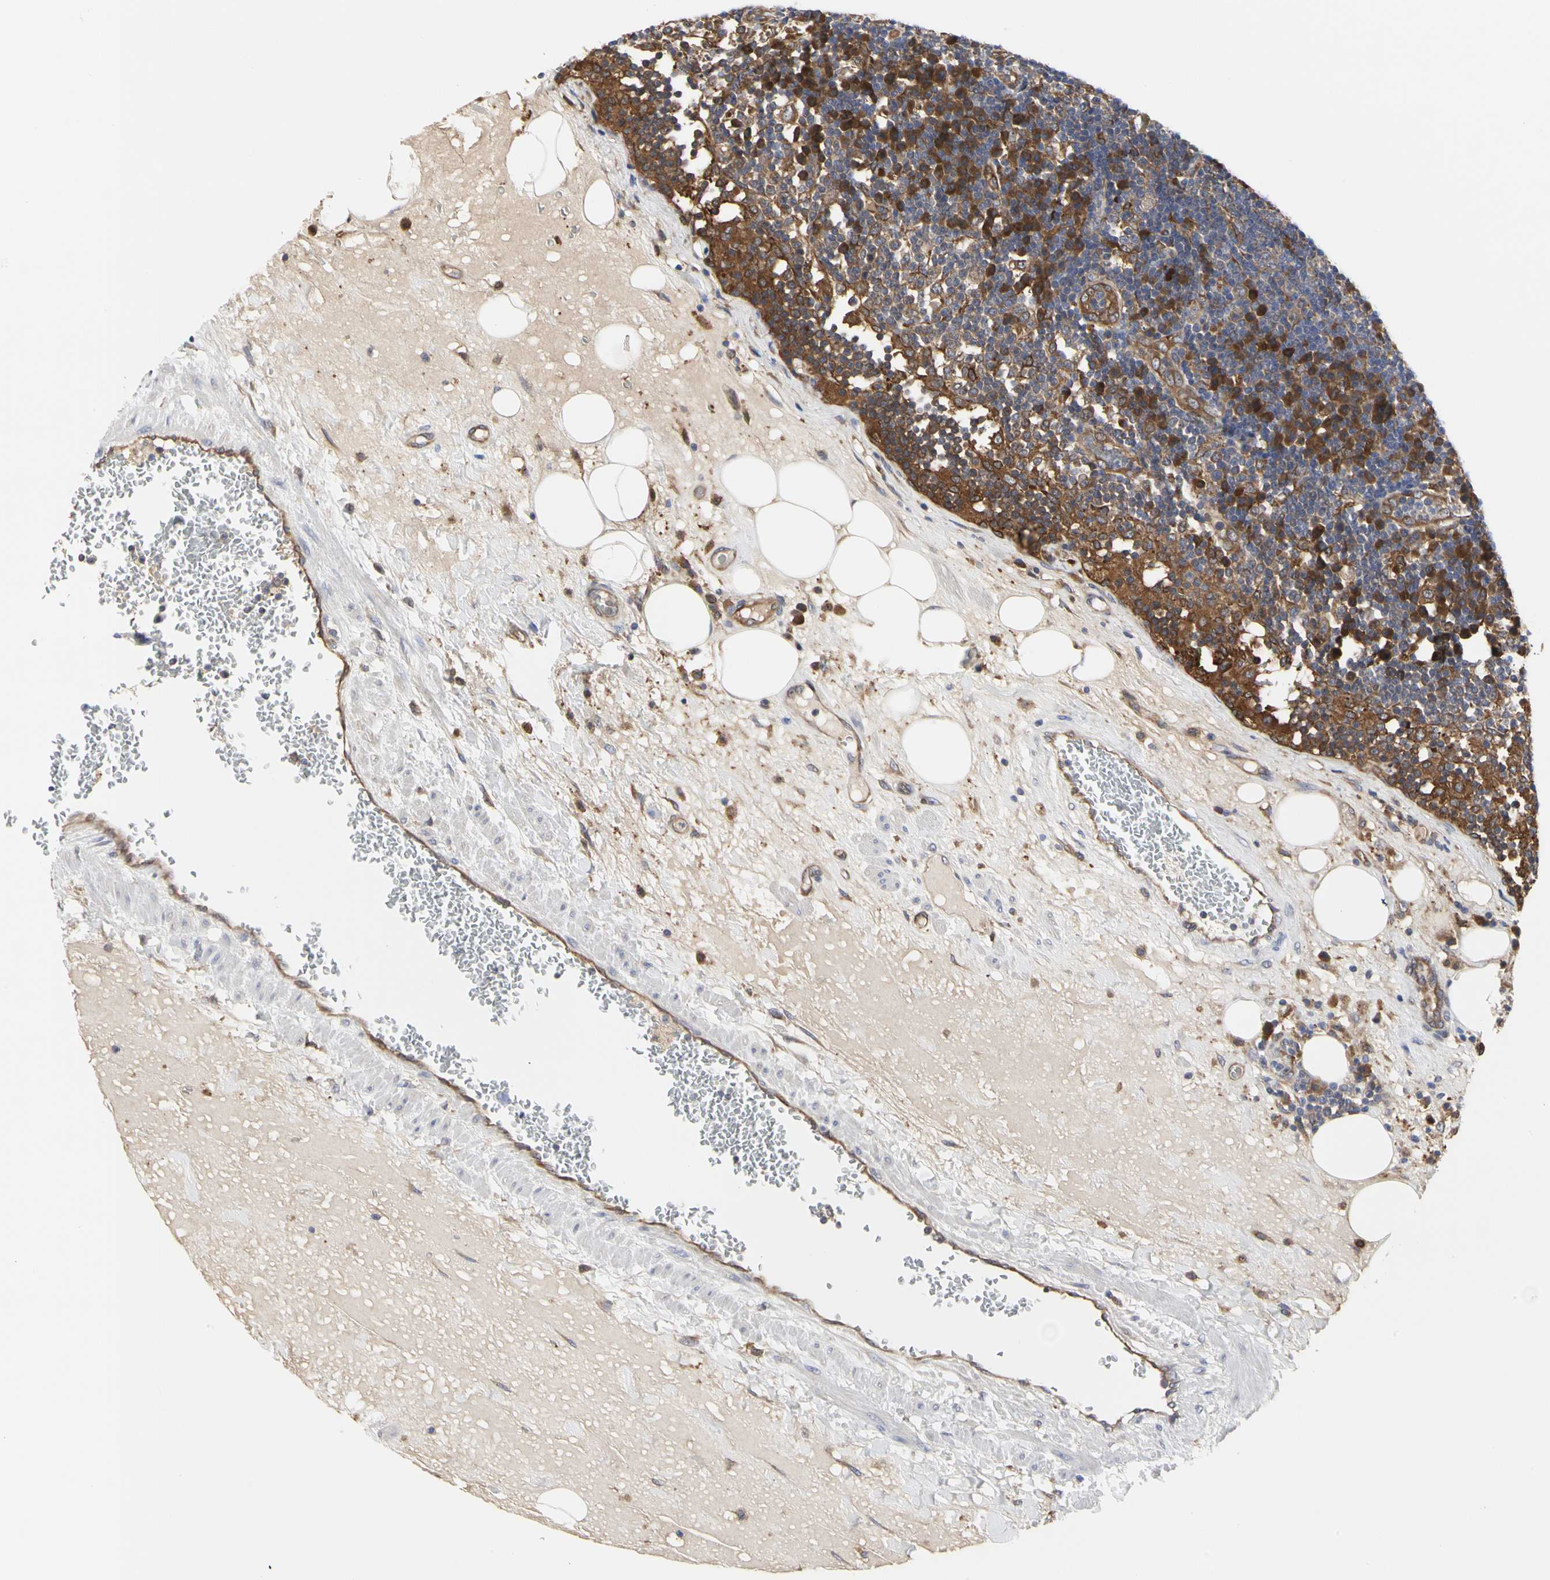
{"staining": {"intensity": "weak", "quantity": ">75%", "location": "cytoplasmic/membranous"}, "tissue": "lymph node", "cell_type": "Germinal center cells", "image_type": "normal", "snomed": [{"axis": "morphology", "description": "Normal tissue, NOS"}, {"axis": "morphology", "description": "Squamous cell carcinoma, metastatic, NOS"}, {"axis": "topography", "description": "Lymph node"}], "caption": "IHC photomicrograph of benign lymph node: human lymph node stained using IHC demonstrates low levels of weak protein expression localized specifically in the cytoplasmic/membranous of germinal center cells, appearing as a cytoplasmic/membranous brown color.", "gene": "C3orf52", "patient": {"sex": "female", "age": 53}}